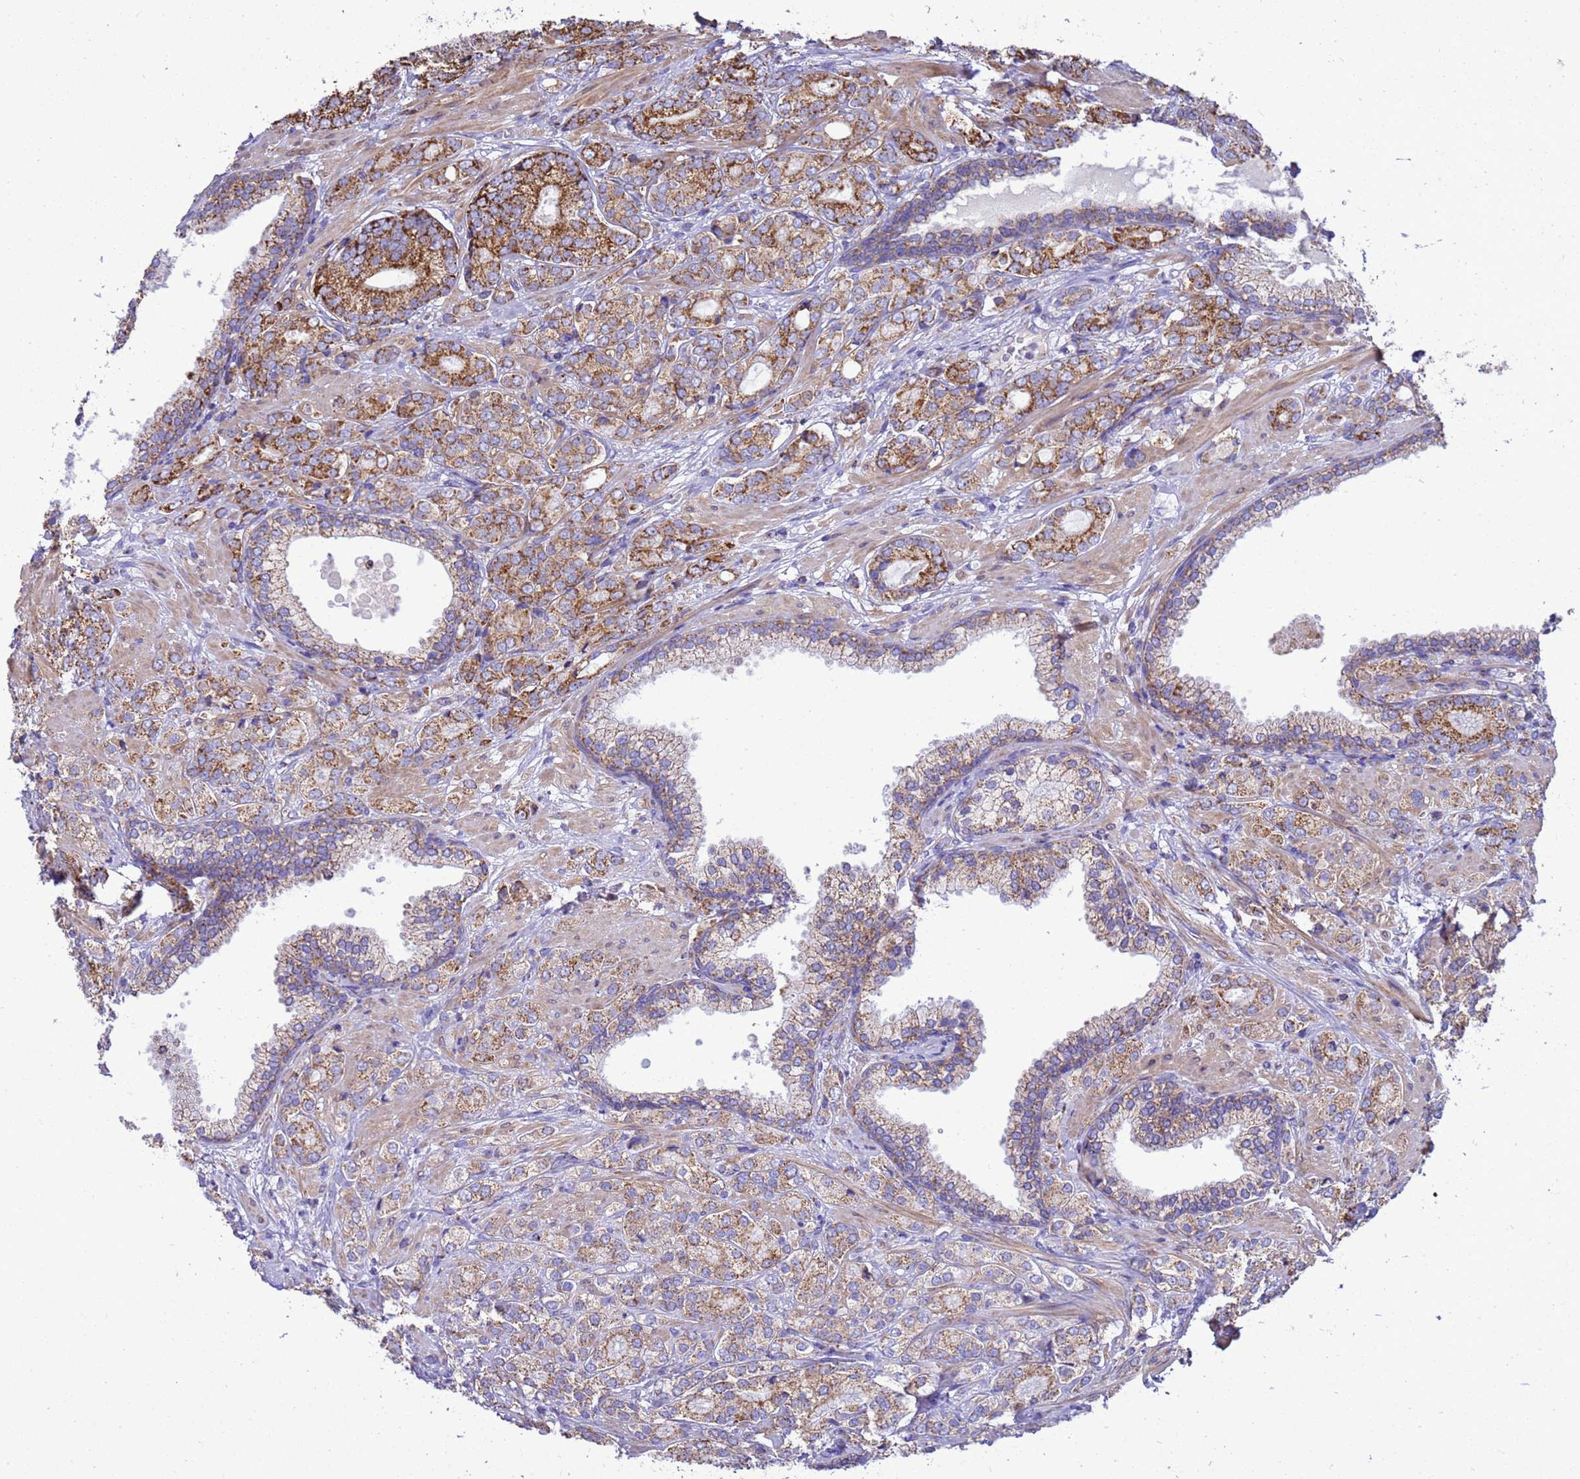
{"staining": {"intensity": "moderate", "quantity": ">75%", "location": "cytoplasmic/membranous"}, "tissue": "prostate cancer", "cell_type": "Tumor cells", "image_type": "cancer", "snomed": [{"axis": "morphology", "description": "Adenocarcinoma, High grade"}, {"axis": "topography", "description": "Prostate"}], "caption": "A brown stain shows moderate cytoplasmic/membranous expression of a protein in prostate adenocarcinoma (high-grade) tumor cells.", "gene": "RNF165", "patient": {"sex": "male", "age": 60}}